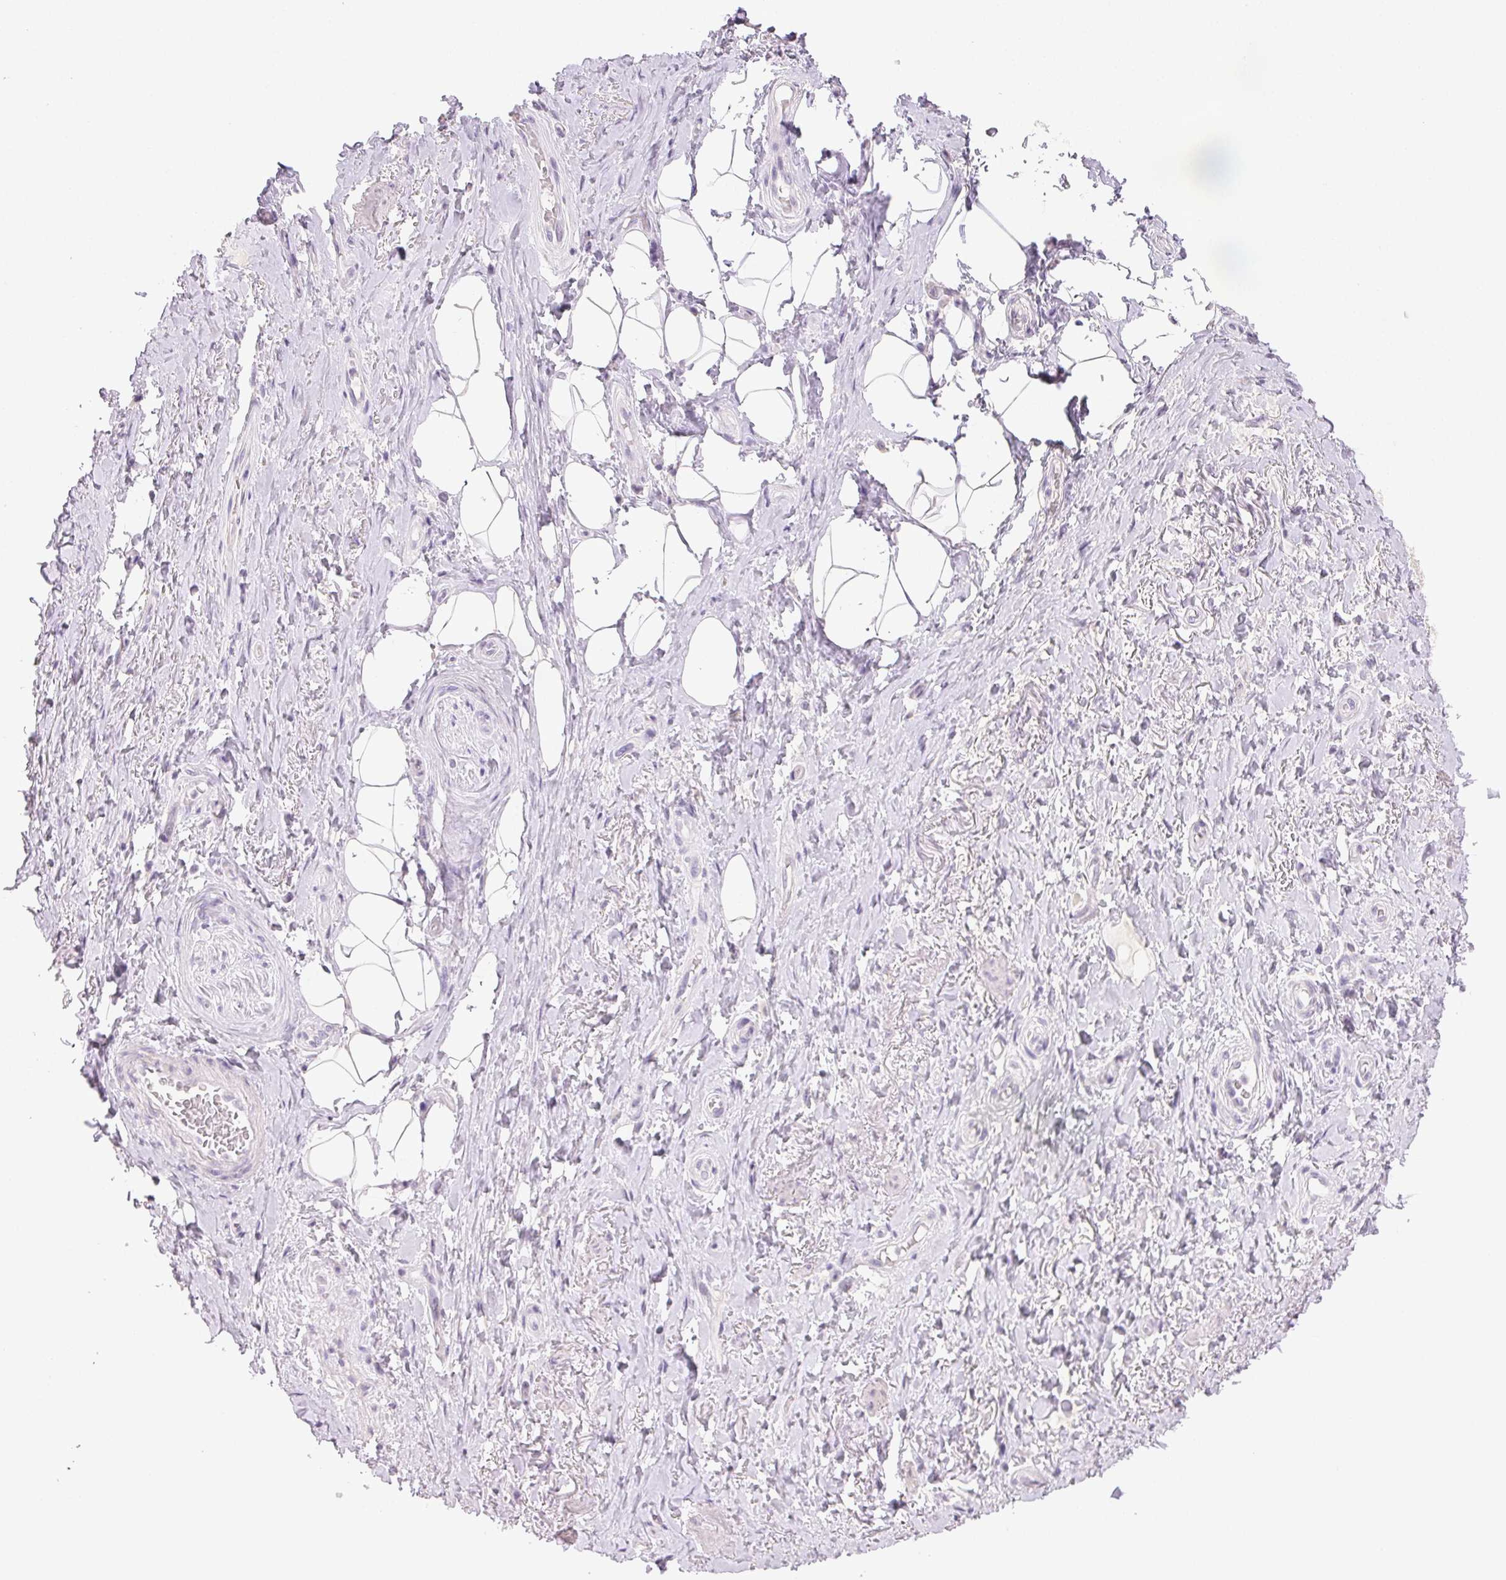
{"staining": {"intensity": "negative", "quantity": "none", "location": "none"}, "tissue": "adipose tissue", "cell_type": "Adipocytes", "image_type": "normal", "snomed": [{"axis": "morphology", "description": "Normal tissue, NOS"}, {"axis": "topography", "description": "Anal"}, {"axis": "topography", "description": "Peripheral nerve tissue"}], "caption": "High magnification brightfield microscopy of normal adipose tissue stained with DAB (brown) and counterstained with hematoxylin (blue): adipocytes show no significant expression. The staining is performed using DAB brown chromogen with nuclei counter-stained in using hematoxylin.", "gene": "BPIFB2", "patient": {"sex": "male", "age": 53}}